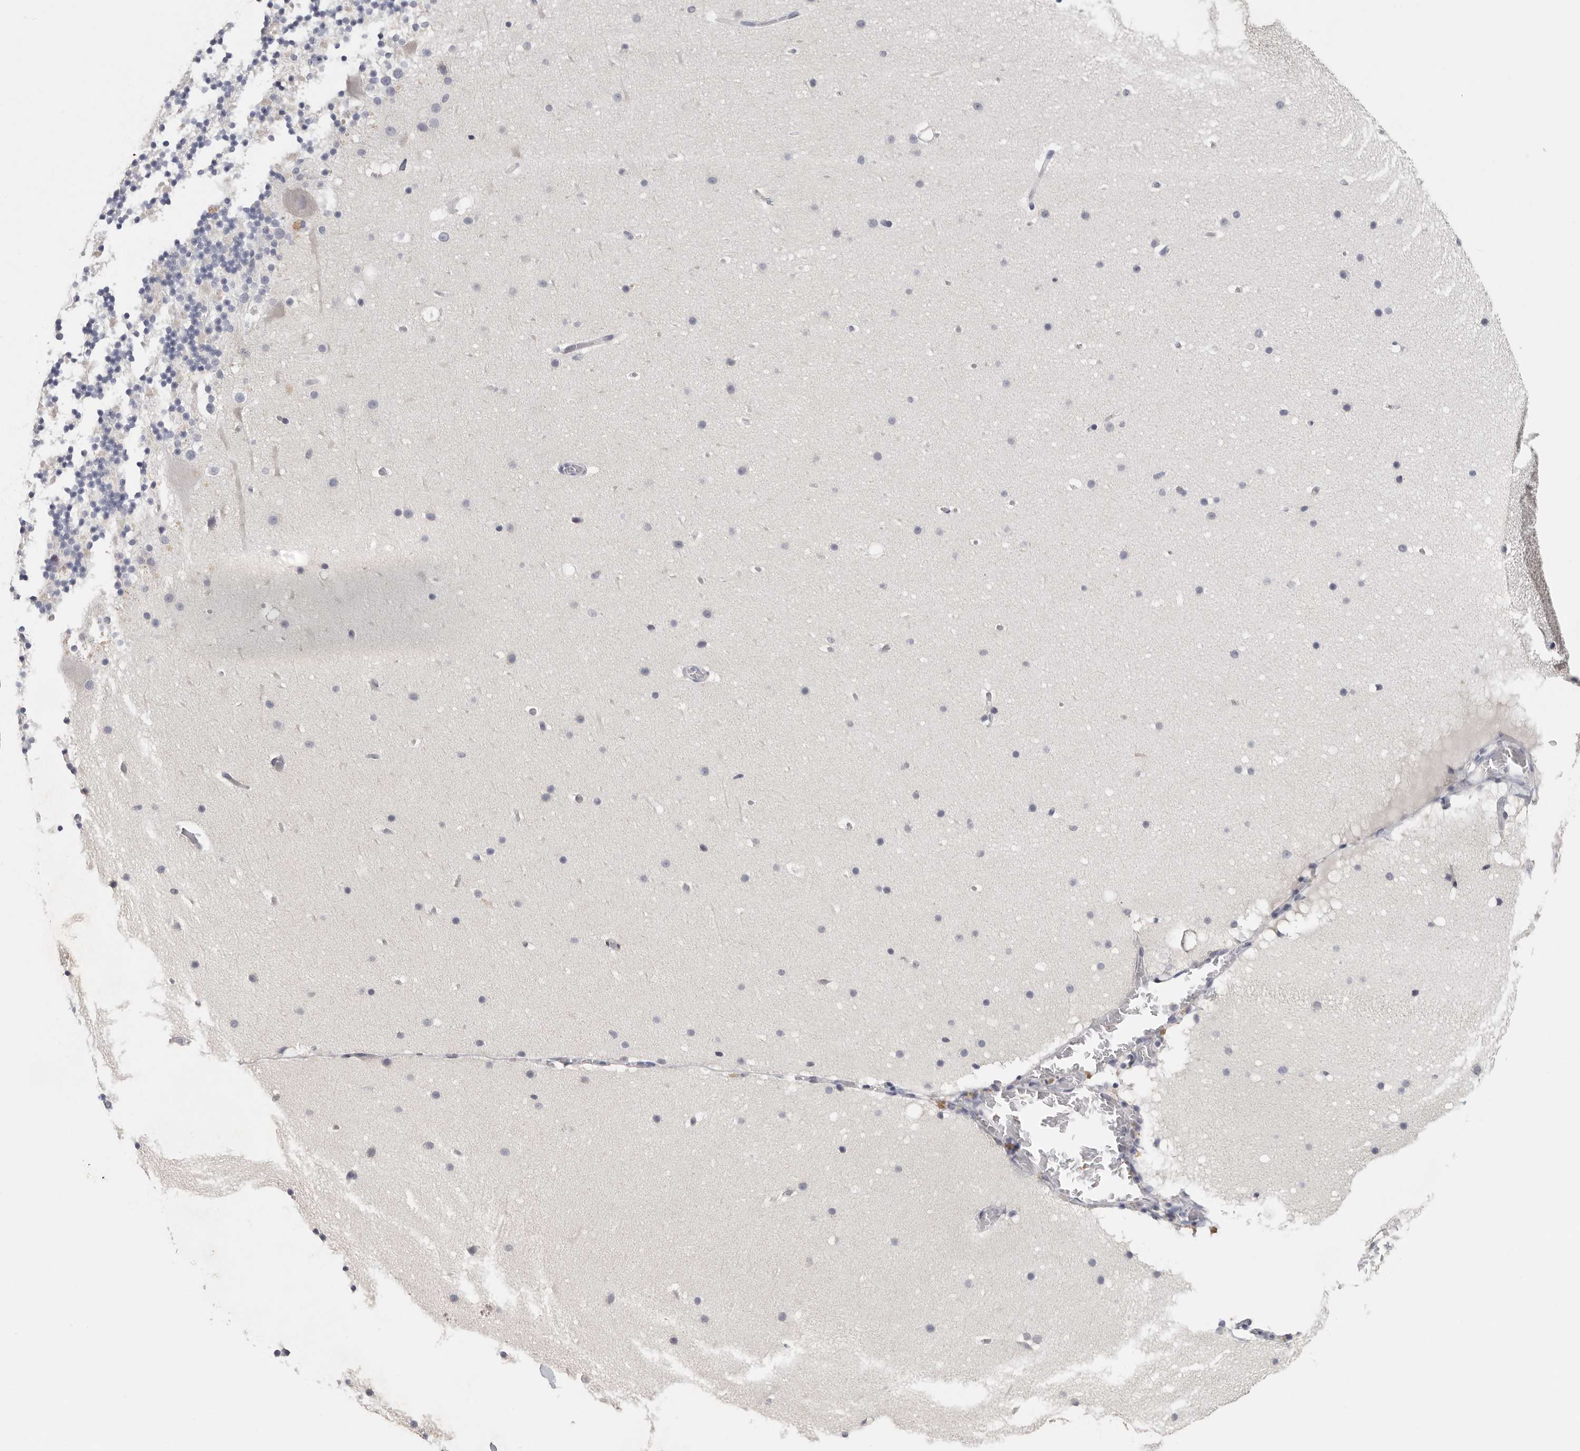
{"staining": {"intensity": "negative", "quantity": "none", "location": "none"}, "tissue": "cerebellum", "cell_type": "Cells in granular layer", "image_type": "normal", "snomed": [{"axis": "morphology", "description": "Normal tissue, NOS"}, {"axis": "topography", "description": "Cerebellum"}], "caption": "The image displays no staining of cells in granular layer in benign cerebellum.", "gene": "DNAJC11", "patient": {"sex": "male", "age": 57}}